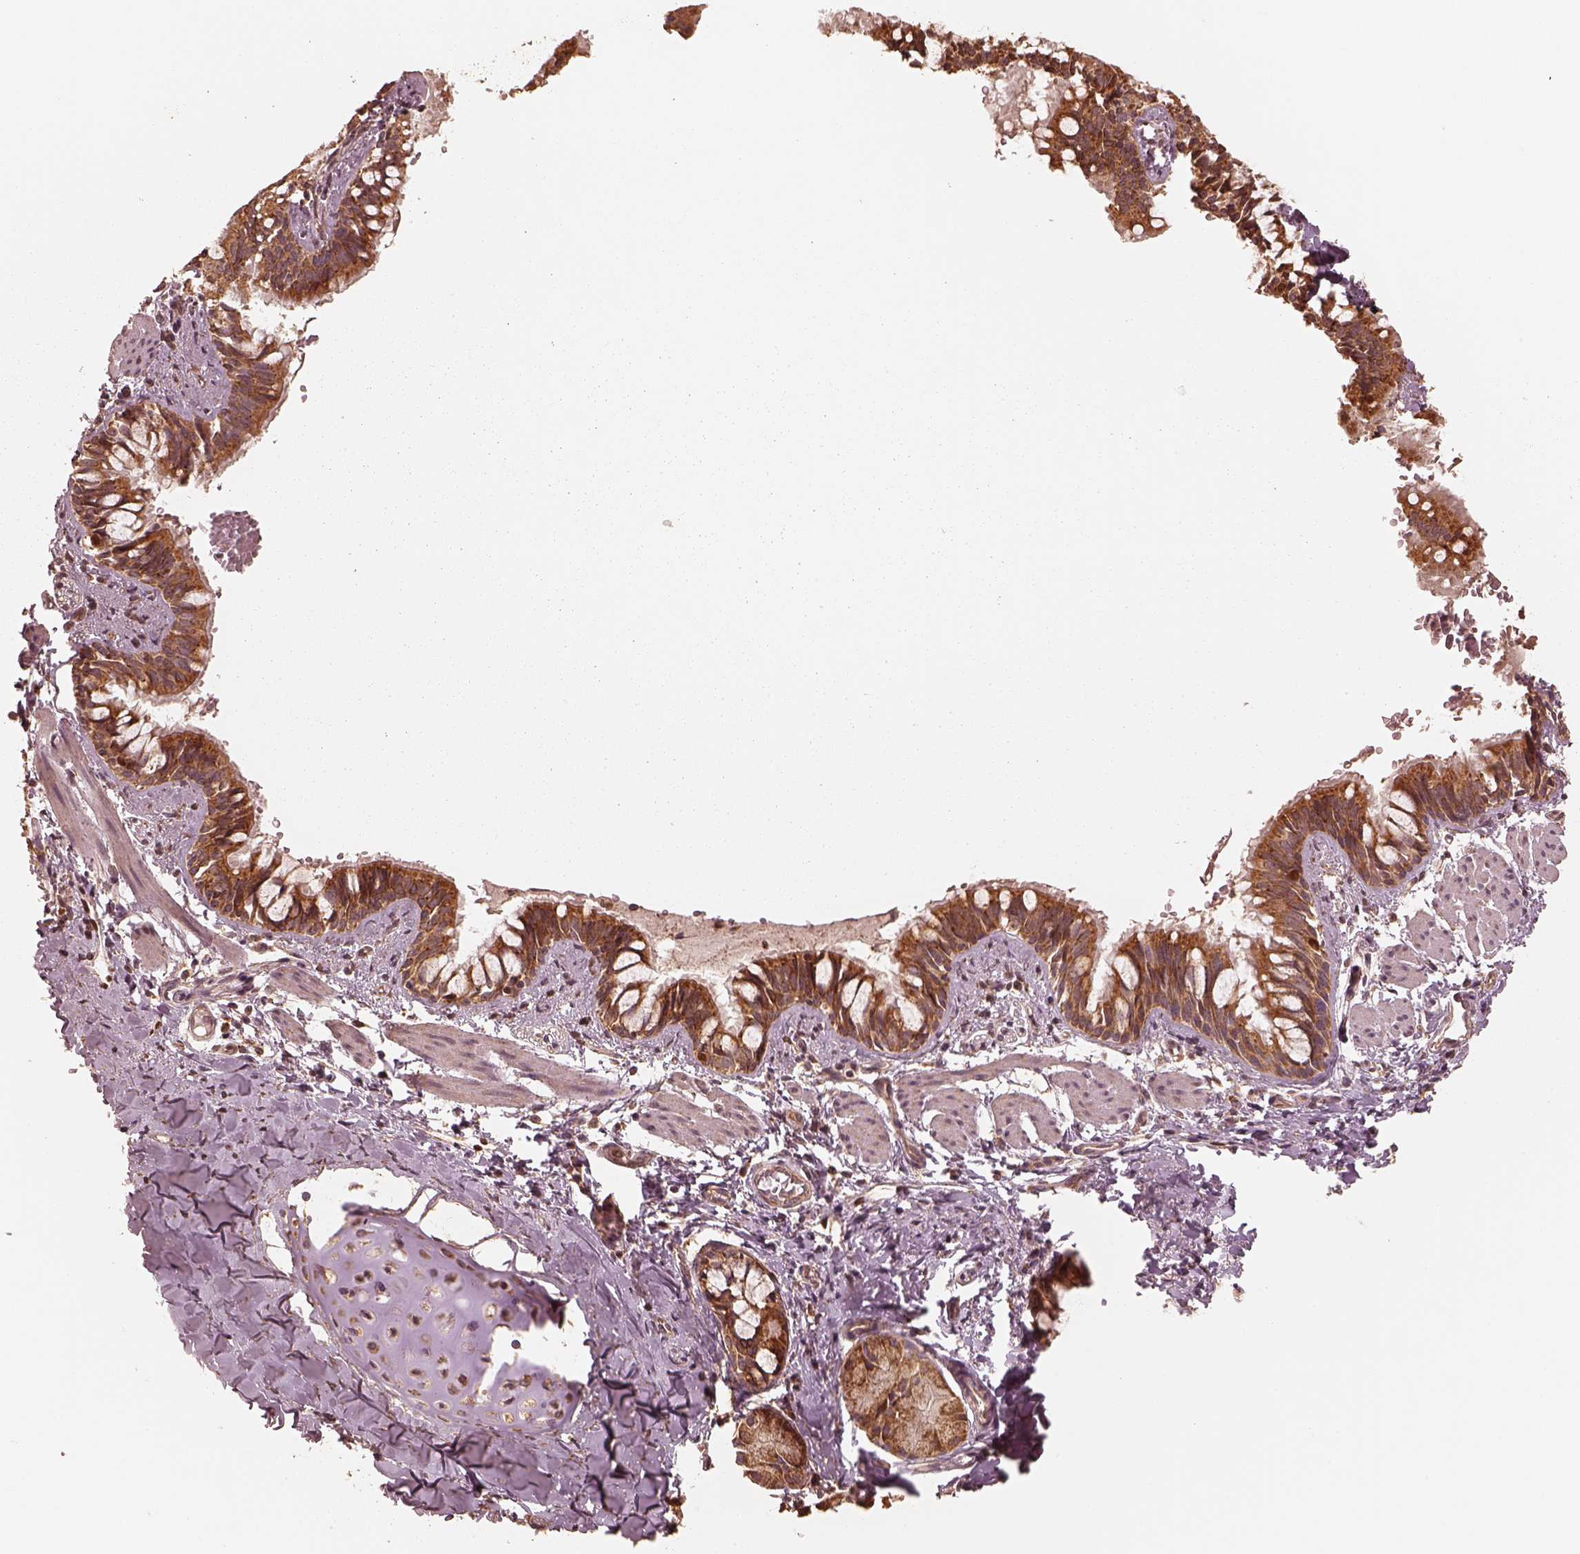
{"staining": {"intensity": "strong", "quantity": ">75%", "location": "cytoplasmic/membranous"}, "tissue": "bronchus", "cell_type": "Respiratory epithelial cells", "image_type": "normal", "snomed": [{"axis": "morphology", "description": "Normal tissue, NOS"}, {"axis": "topography", "description": "Bronchus"}], "caption": "Immunohistochemical staining of unremarkable human bronchus displays high levels of strong cytoplasmic/membranous staining in about >75% of respiratory epithelial cells.", "gene": "DNAJC25", "patient": {"sex": "male", "age": 1}}